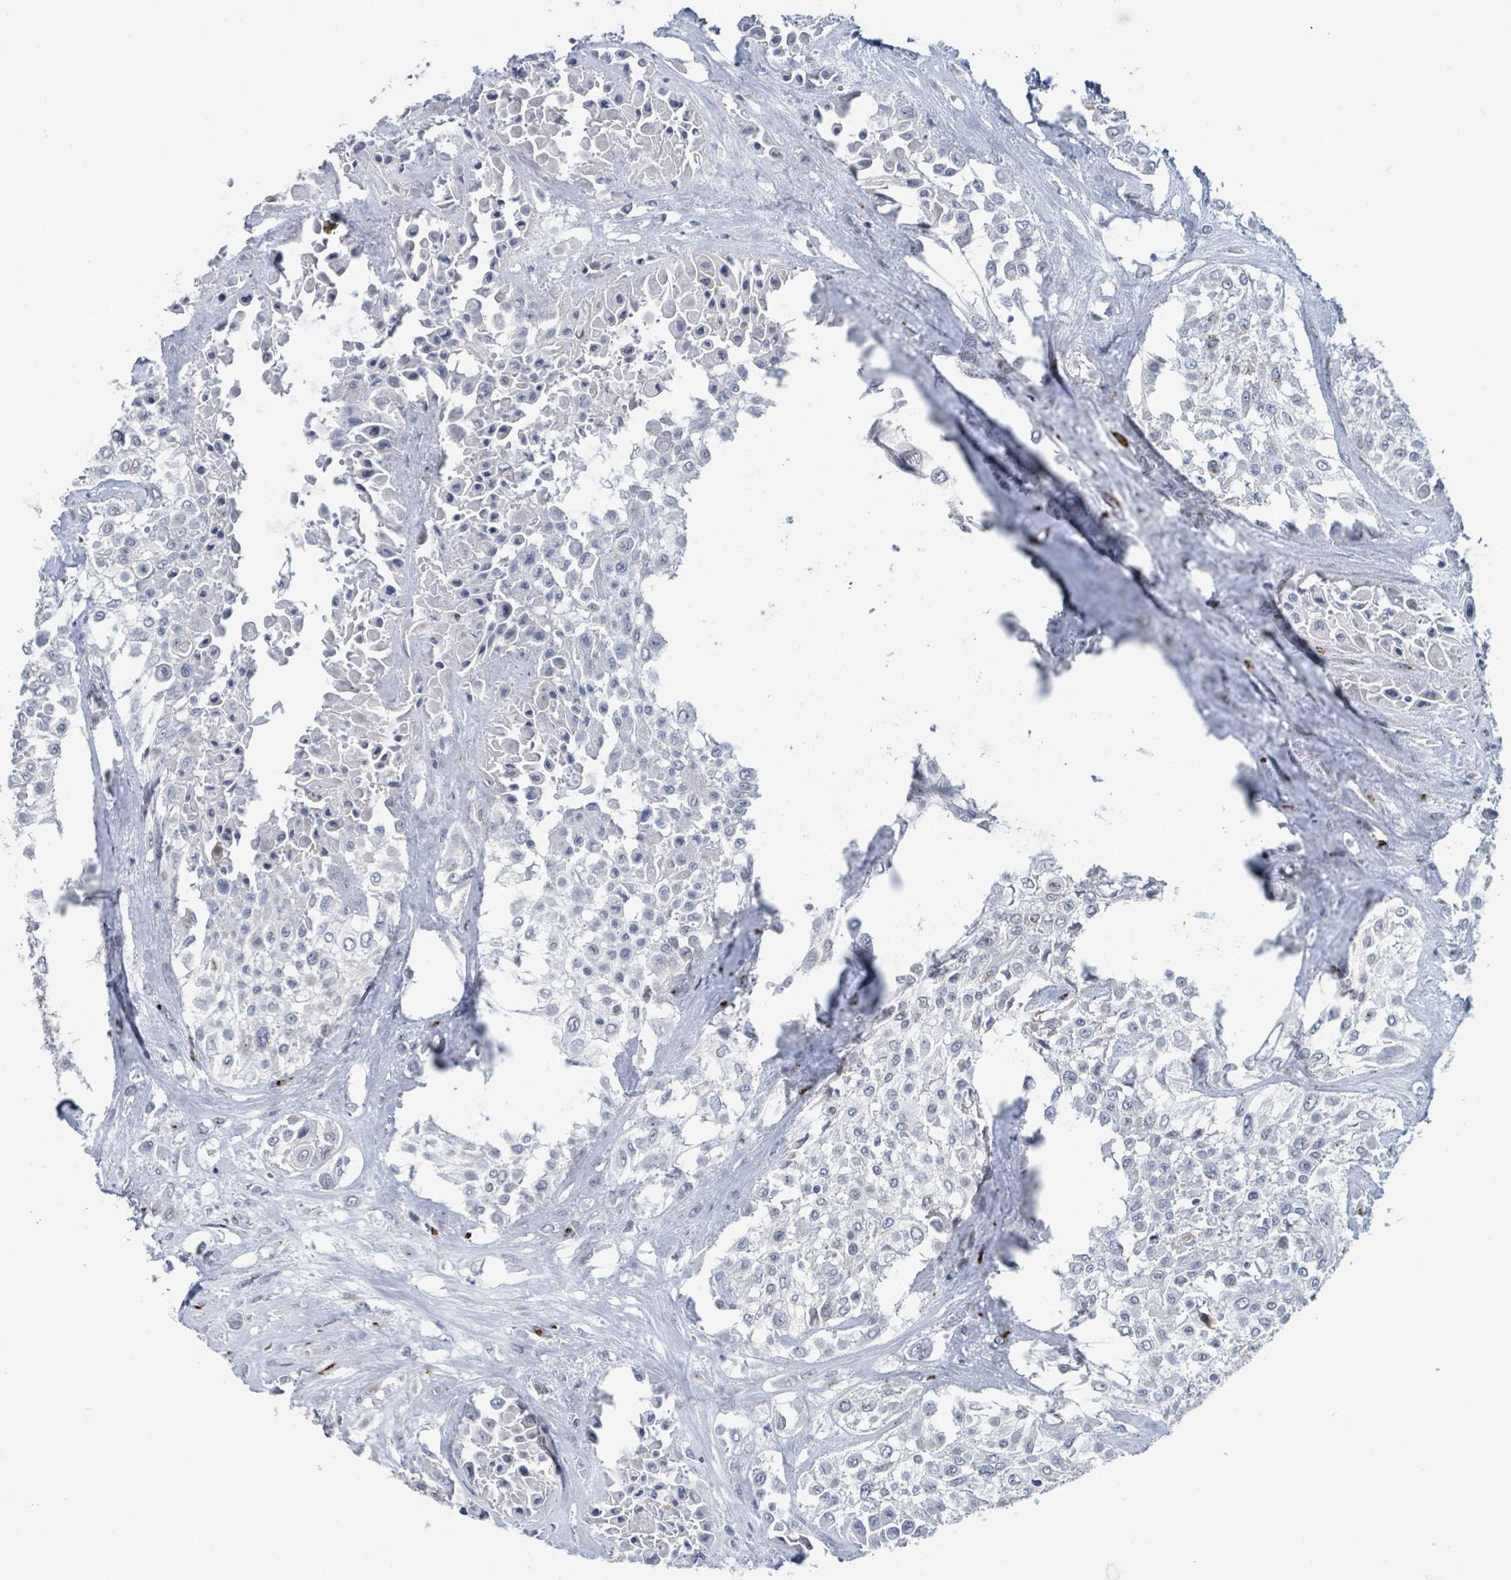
{"staining": {"intensity": "negative", "quantity": "none", "location": "none"}, "tissue": "urothelial cancer", "cell_type": "Tumor cells", "image_type": "cancer", "snomed": [{"axis": "morphology", "description": "Urothelial carcinoma, High grade"}, {"axis": "topography", "description": "Urinary bladder"}], "caption": "The micrograph displays no staining of tumor cells in urothelial cancer.", "gene": "DCAF5", "patient": {"sex": "male", "age": 67}}